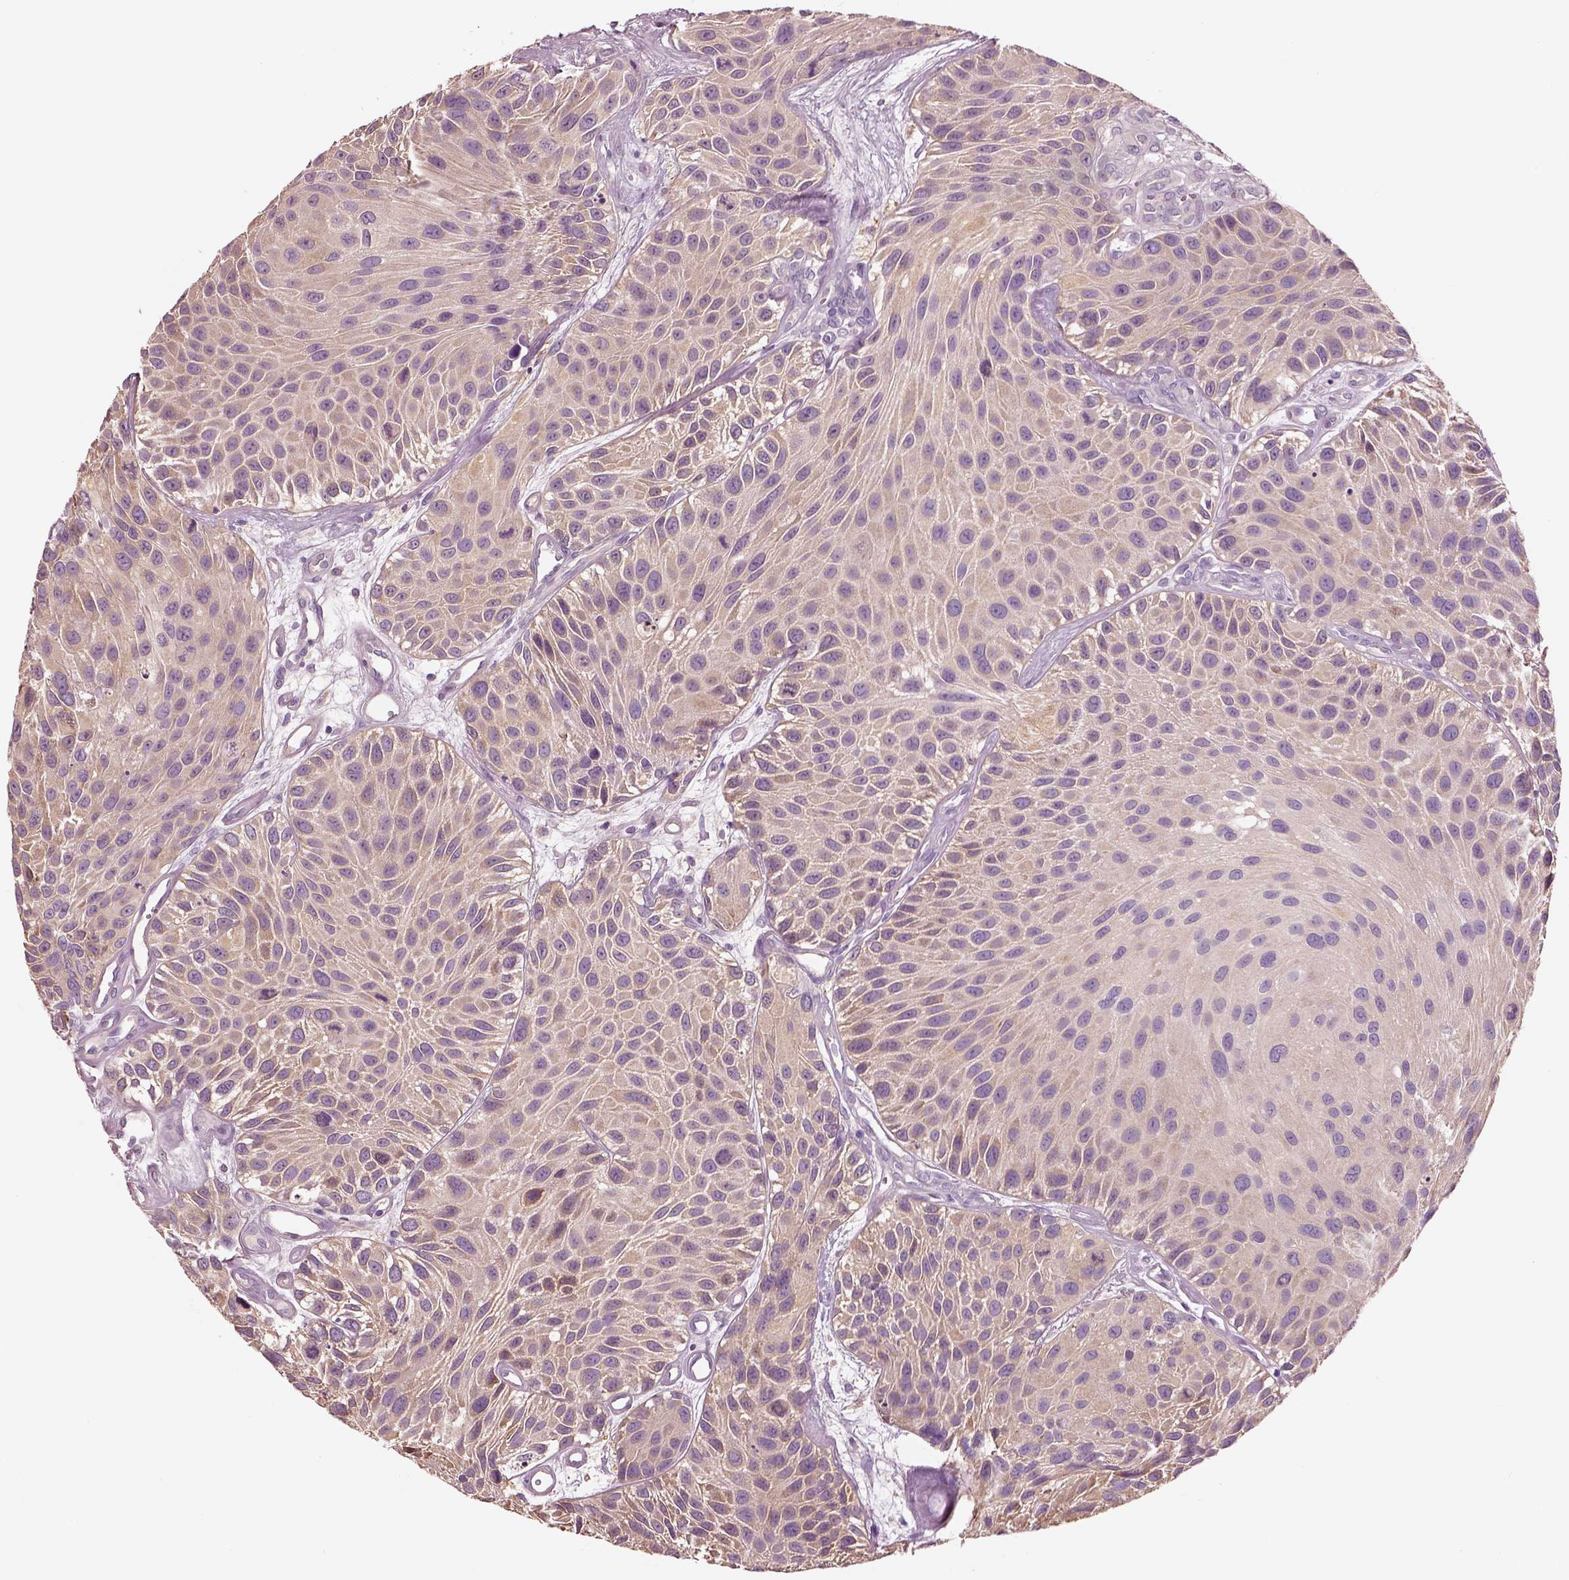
{"staining": {"intensity": "weak", "quantity": "25%-75%", "location": "cytoplasmic/membranous"}, "tissue": "urothelial cancer", "cell_type": "Tumor cells", "image_type": "cancer", "snomed": [{"axis": "morphology", "description": "Urothelial carcinoma, Low grade"}, {"axis": "topography", "description": "Urinary bladder"}], "caption": "High-power microscopy captured an IHC image of low-grade urothelial carcinoma, revealing weak cytoplasmic/membranous expression in approximately 25%-75% of tumor cells. Using DAB (brown) and hematoxylin (blue) stains, captured at high magnification using brightfield microscopy.", "gene": "ELSPBP1", "patient": {"sex": "female", "age": 87}}